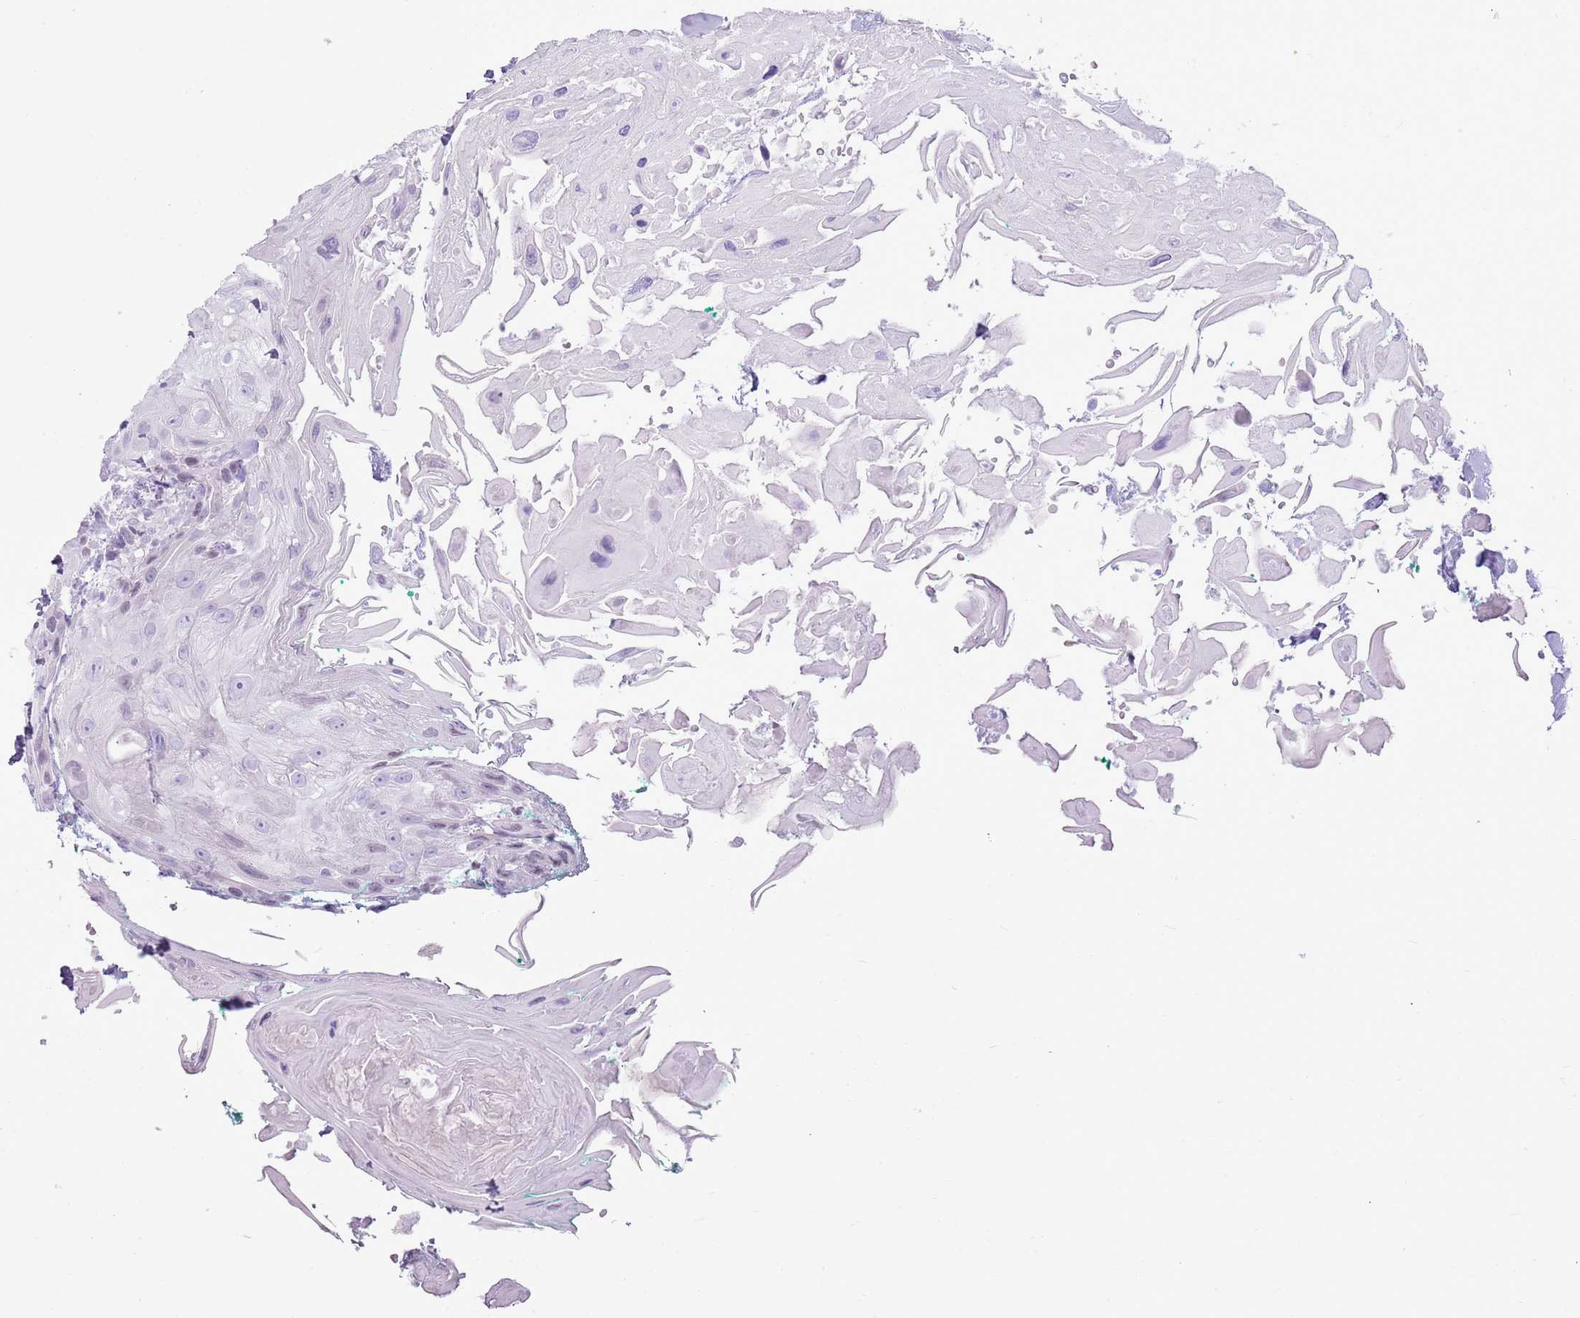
{"staining": {"intensity": "negative", "quantity": "none", "location": "none"}, "tissue": "head and neck cancer", "cell_type": "Tumor cells", "image_type": "cancer", "snomed": [{"axis": "morphology", "description": "Squamous cell carcinoma, NOS"}, {"axis": "topography", "description": "Head-Neck"}], "caption": "An immunohistochemistry (IHC) histopathology image of head and neck cancer is shown. There is no staining in tumor cells of head and neck cancer. (DAB immunohistochemistry (IHC), high magnification).", "gene": "RPL3L", "patient": {"sex": "male", "age": 81}}